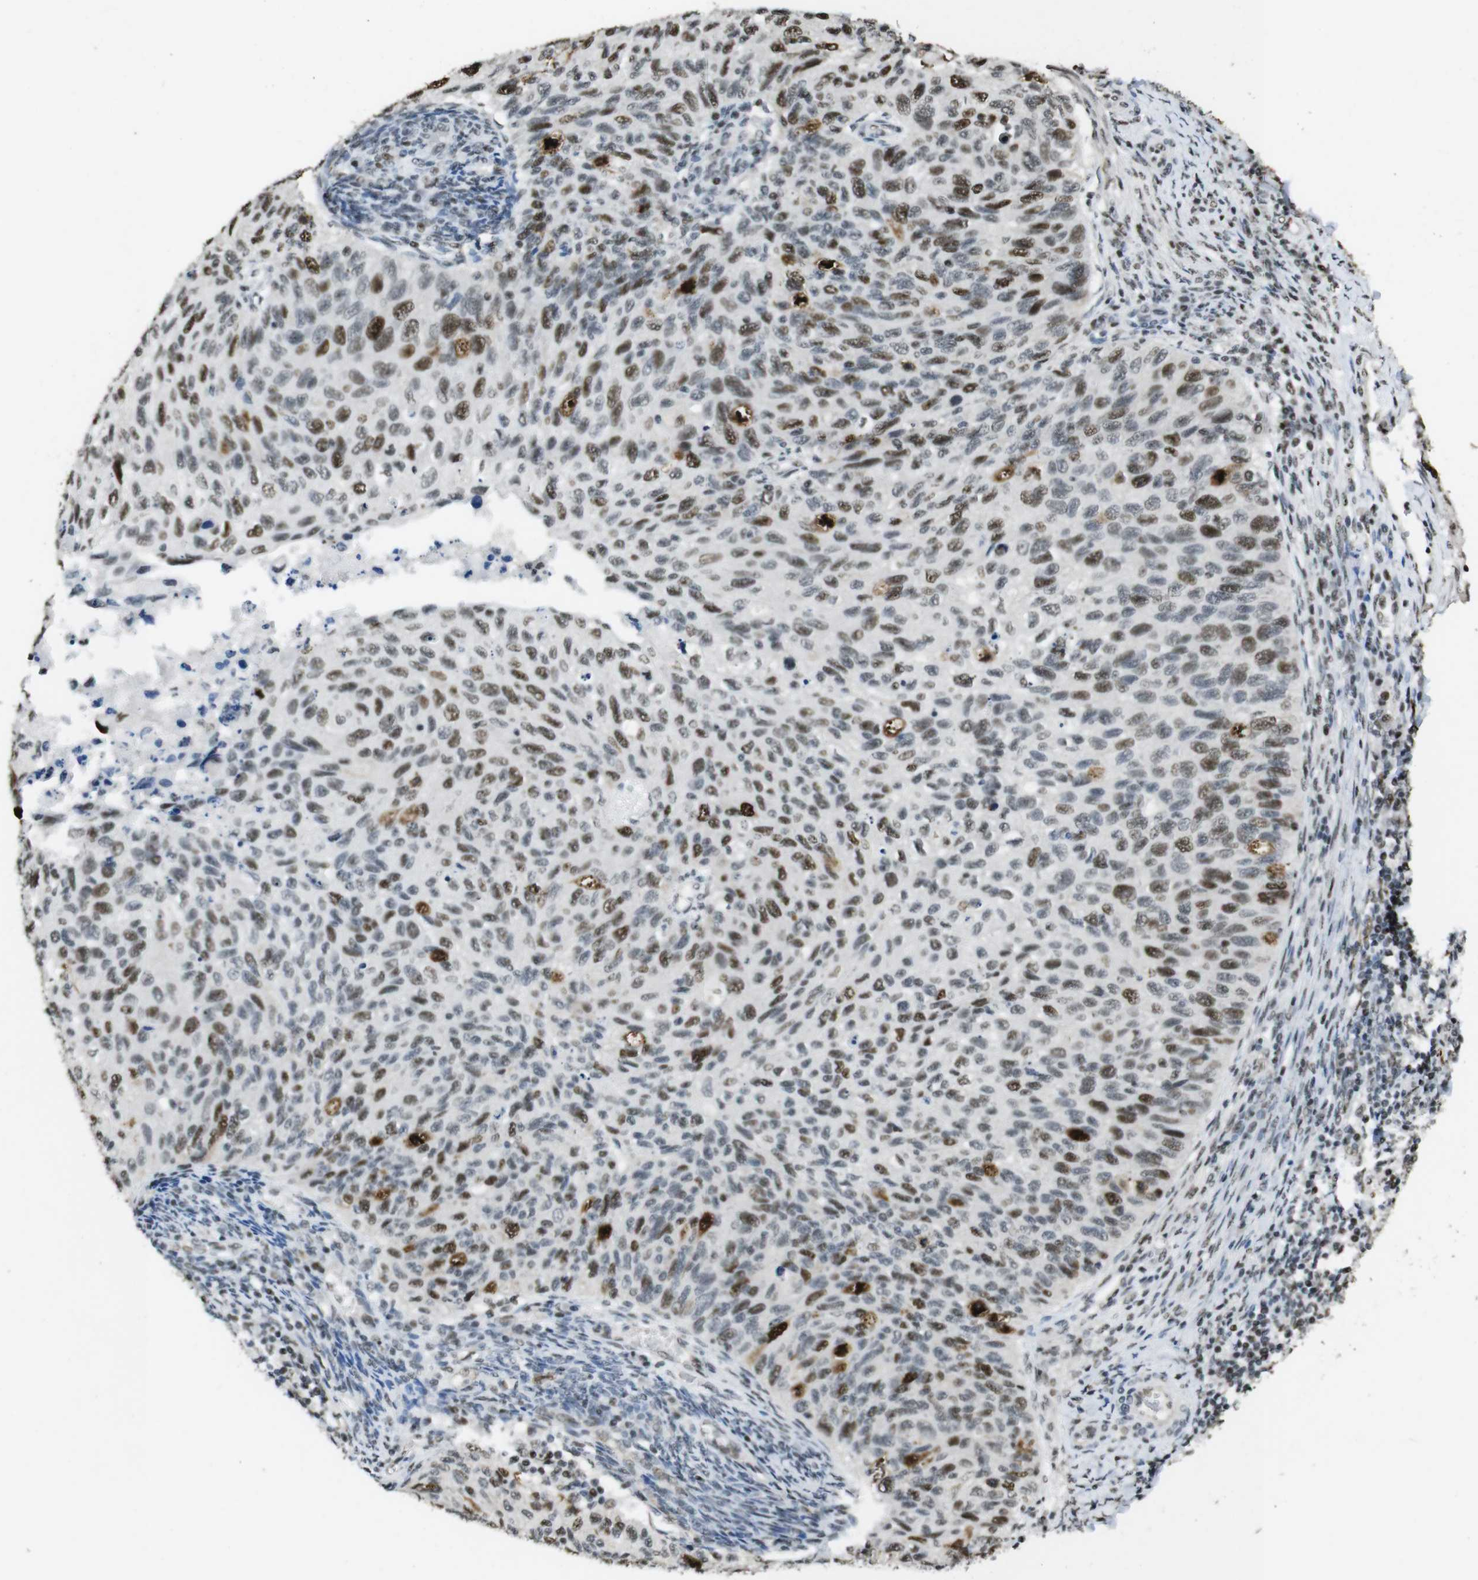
{"staining": {"intensity": "moderate", "quantity": "25%-75%", "location": "nuclear"}, "tissue": "cervical cancer", "cell_type": "Tumor cells", "image_type": "cancer", "snomed": [{"axis": "morphology", "description": "Squamous cell carcinoma, NOS"}, {"axis": "topography", "description": "Cervix"}], "caption": "A medium amount of moderate nuclear positivity is appreciated in approximately 25%-75% of tumor cells in cervical squamous cell carcinoma tissue.", "gene": "CSNK2B", "patient": {"sex": "female", "age": 70}}